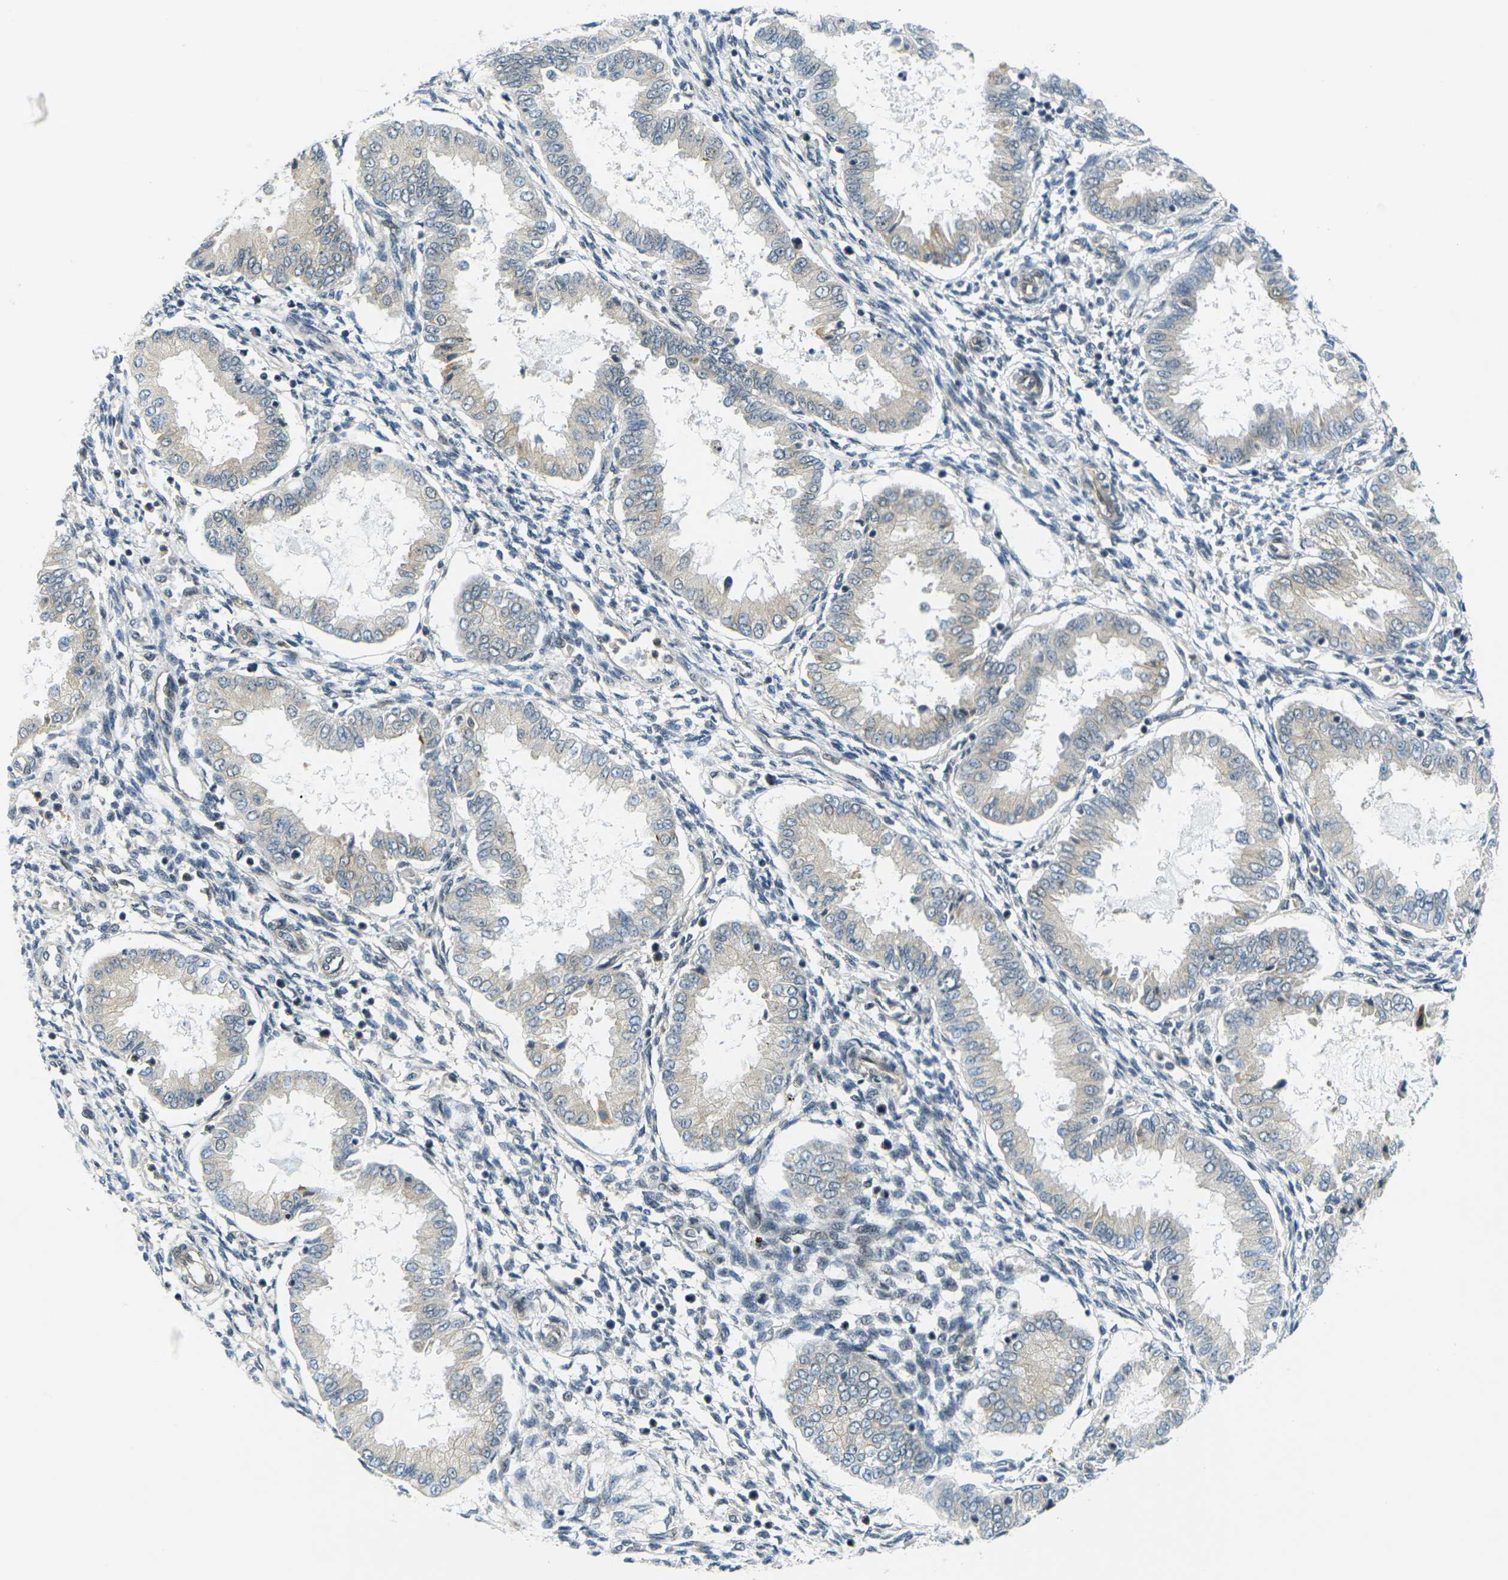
{"staining": {"intensity": "negative", "quantity": "none", "location": "none"}, "tissue": "endometrium", "cell_type": "Cells in endometrial stroma", "image_type": "normal", "snomed": [{"axis": "morphology", "description": "Normal tissue, NOS"}, {"axis": "topography", "description": "Endometrium"}], "caption": "Protein analysis of normal endometrium displays no significant expression in cells in endometrial stroma. Brightfield microscopy of immunohistochemistry stained with DAB (brown) and hematoxylin (blue), captured at high magnification.", "gene": "KCTD10", "patient": {"sex": "female", "age": 33}}